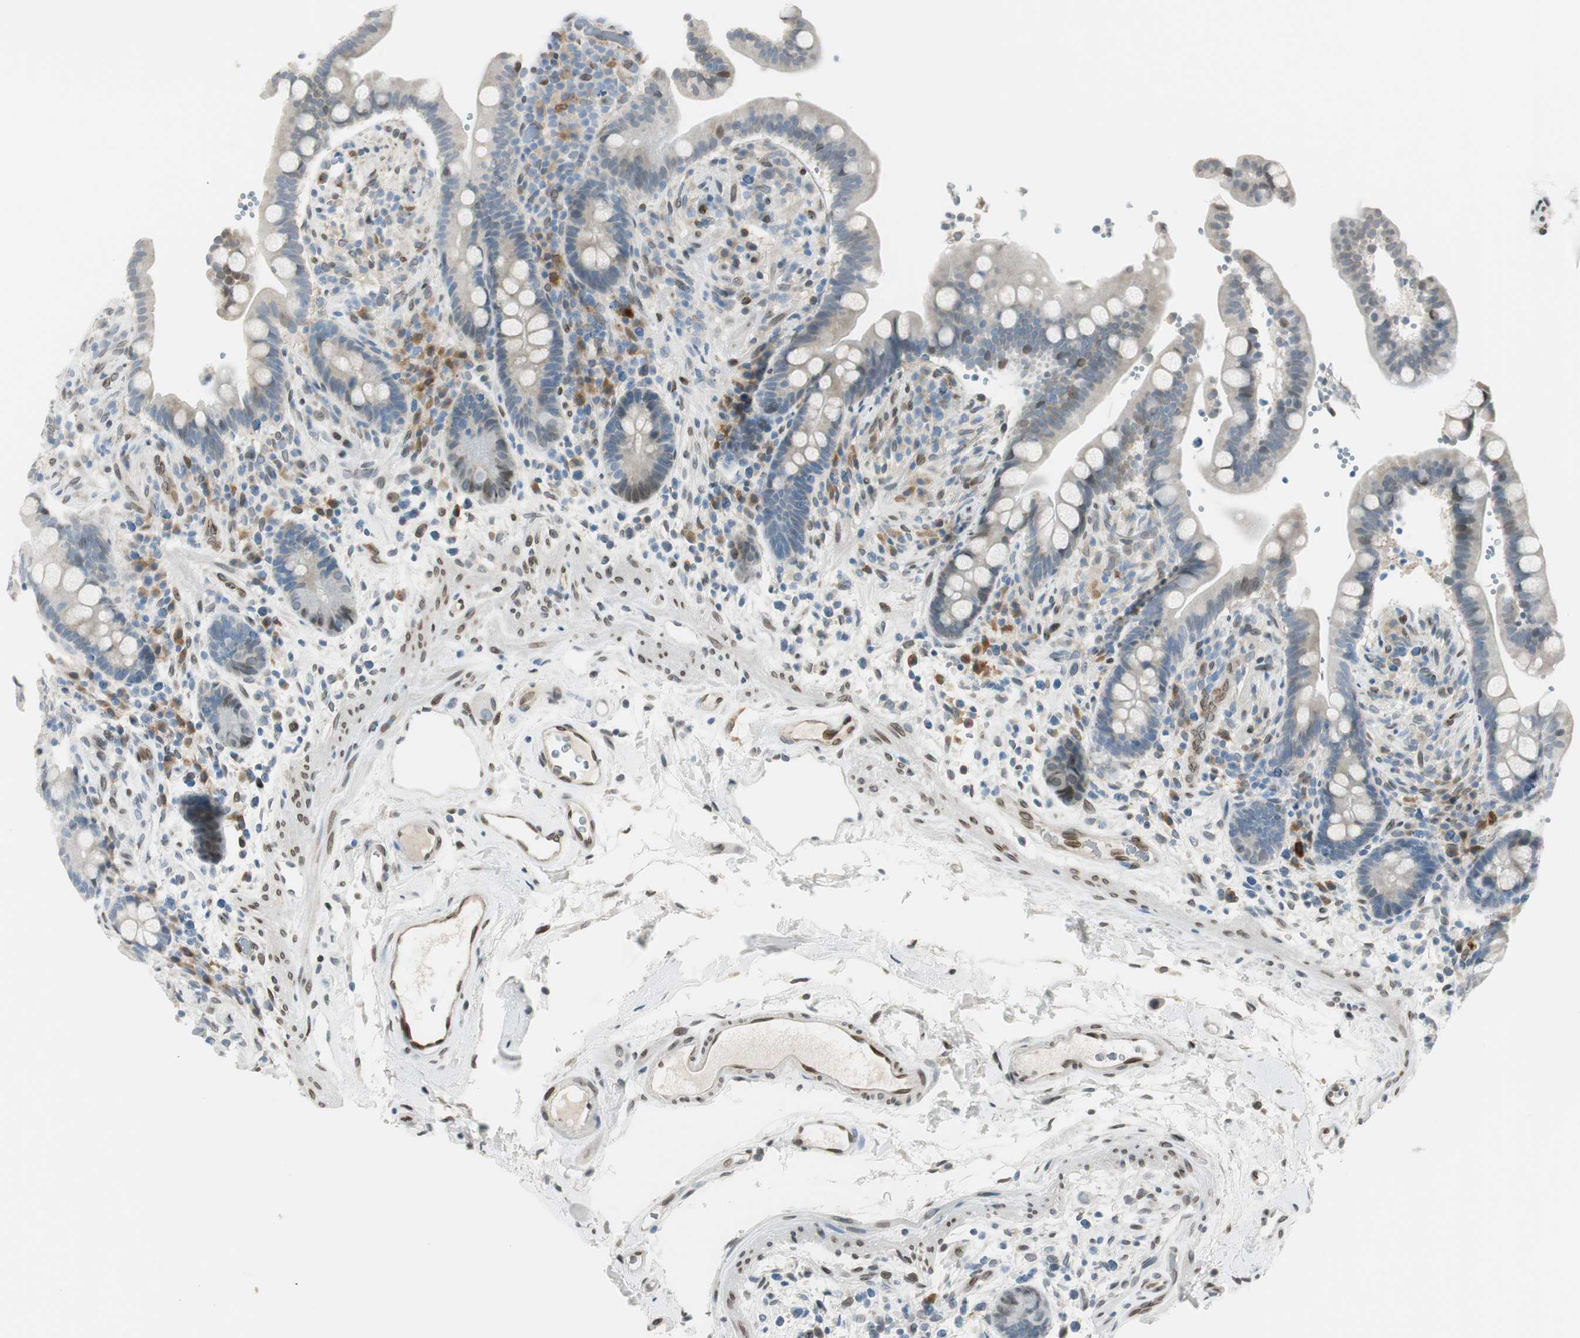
{"staining": {"intensity": "moderate", "quantity": "25%-75%", "location": "cytoplasmic/membranous,nuclear"}, "tissue": "colon", "cell_type": "Endothelial cells", "image_type": "normal", "snomed": [{"axis": "morphology", "description": "Normal tissue, NOS"}, {"axis": "topography", "description": "Colon"}], "caption": "Immunohistochemical staining of unremarkable human colon reveals 25%-75% levels of moderate cytoplasmic/membranous,nuclear protein expression in approximately 25%-75% of endothelial cells. (brown staining indicates protein expression, while blue staining denotes nuclei).", "gene": "TMEM260", "patient": {"sex": "male", "age": 73}}